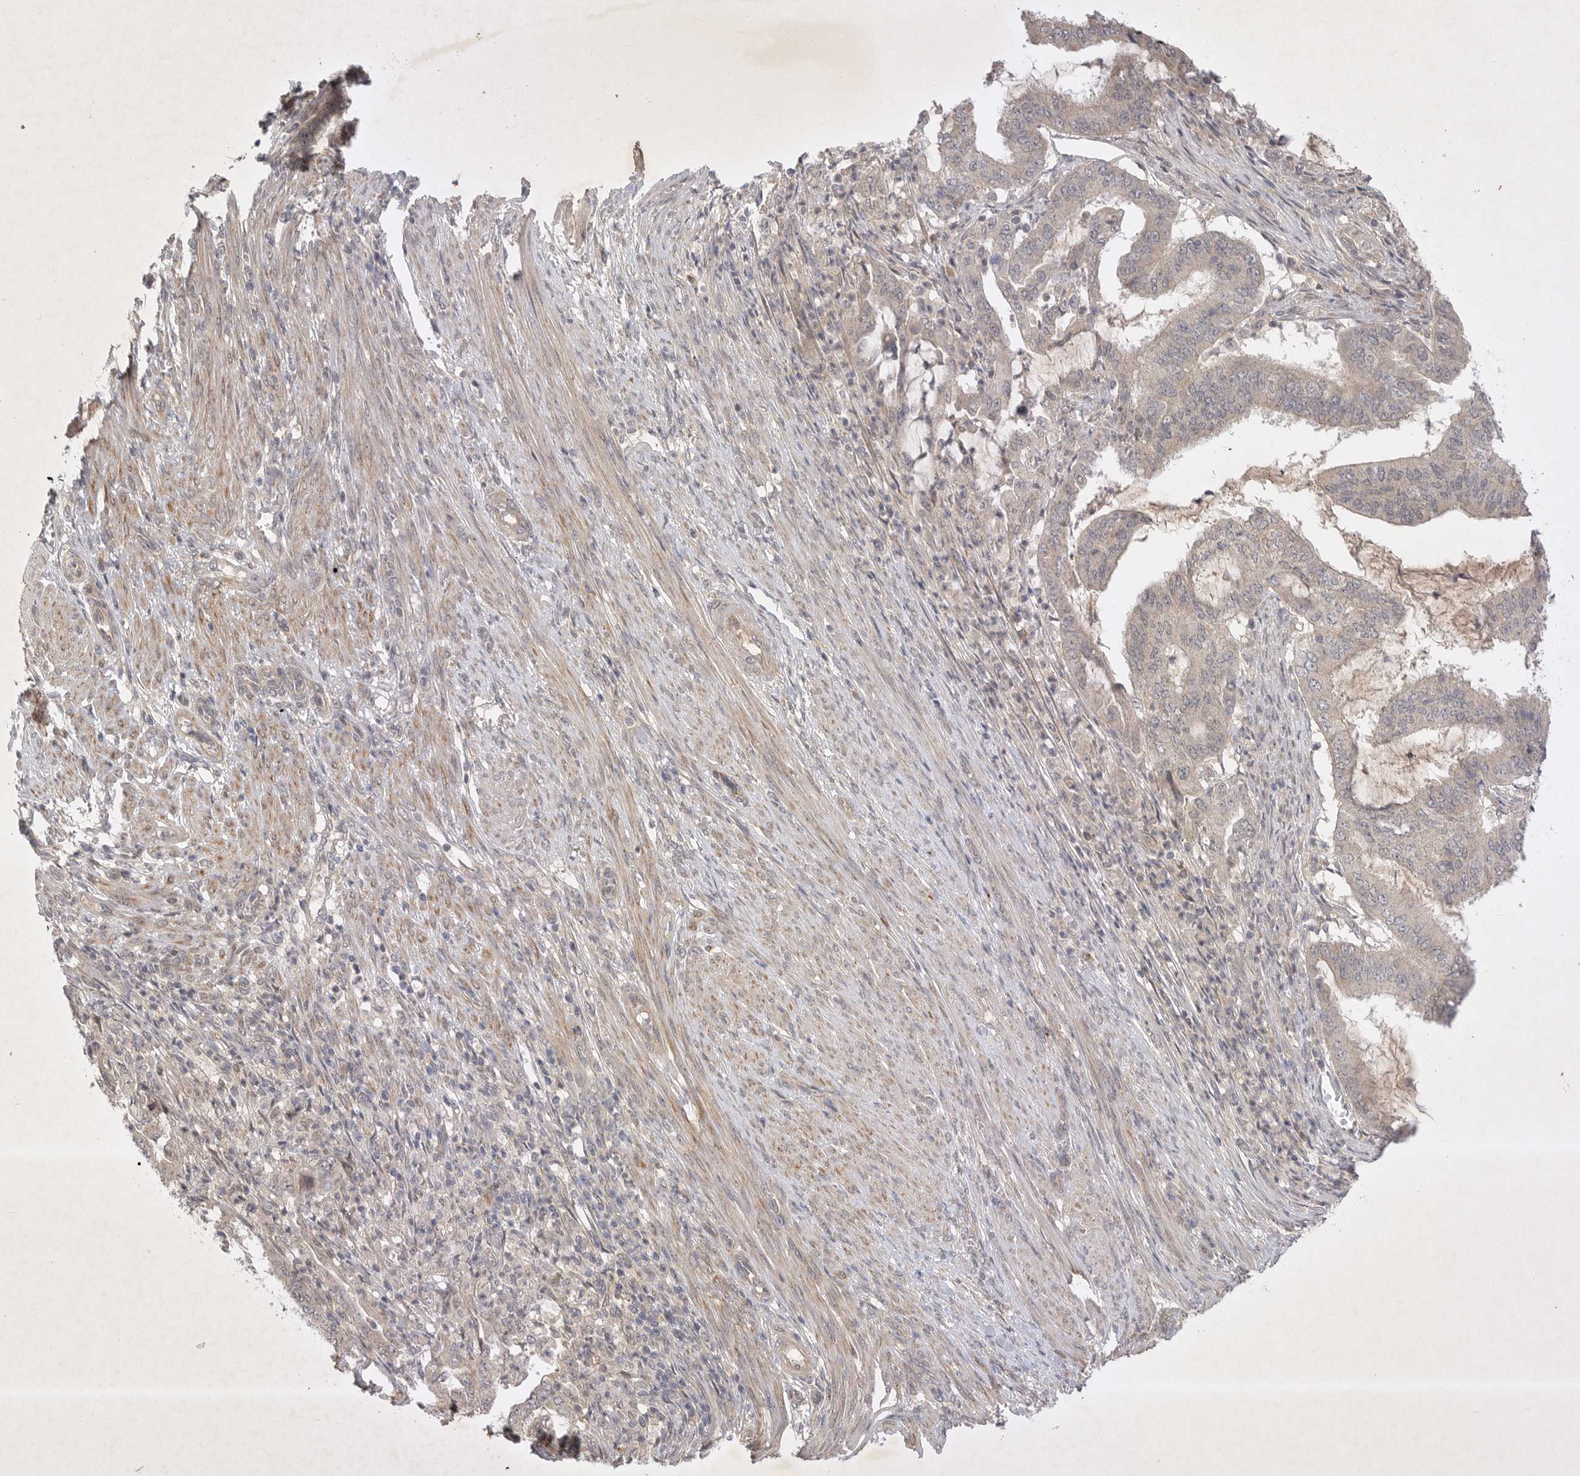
{"staining": {"intensity": "negative", "quantity": "none", "location": "none"}, "tissue": "endometrial cancer", "cell_type": "Tumor cells", "image_type": "cancer", "snomed": [{"axis": "morphology", "description": "Adenocarcinoma, NOS"}, {"axis": "topography", "description": "Endometrium"}], "caption": "IHC photomicrograph of human endometrial cancer stained for a protein (brown), which reveals no expression in tumor cells.", "gene": "PTPDC1", "patient": {"sex": "female", "age": 51}}